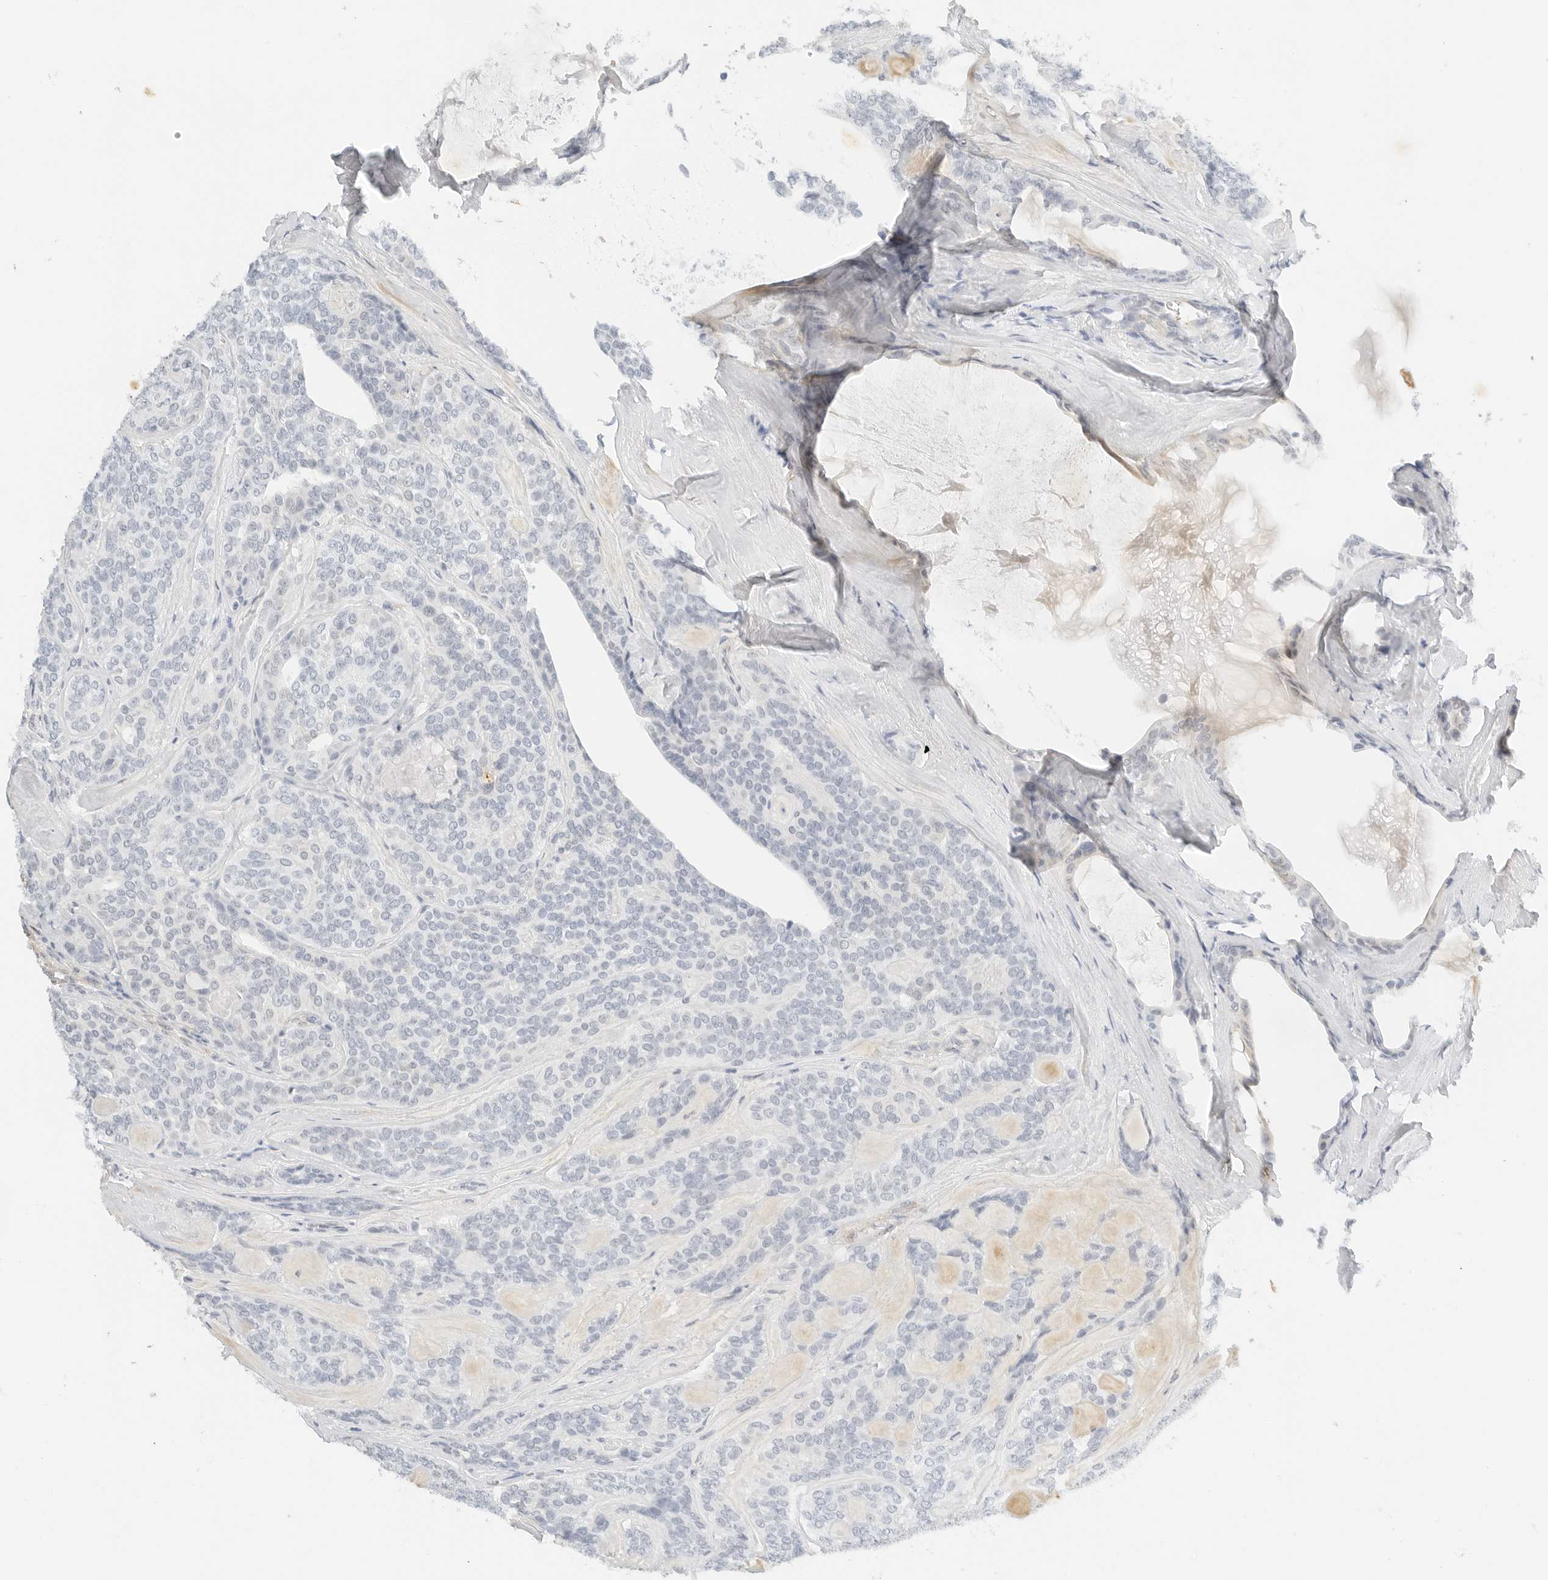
{"staining": {"intensity": "negative", "quantity": "none", "location": "none"}, "tissue": "head and neck cancer", "cell_type": "Tumor cells", "image_type": "cancer", "snomed": [{"axis": "morphology", "description": "Adenocarcinoma, NOS"}, {"axis": "topography", "description": "Head-Neck"}], "caption": "This is an IHC image of human adenocarcinoma (head and neck). There is no positivity in tumor cells.", "gene": "PKDCC", "patient": {"sex": "male", "age": 66}}